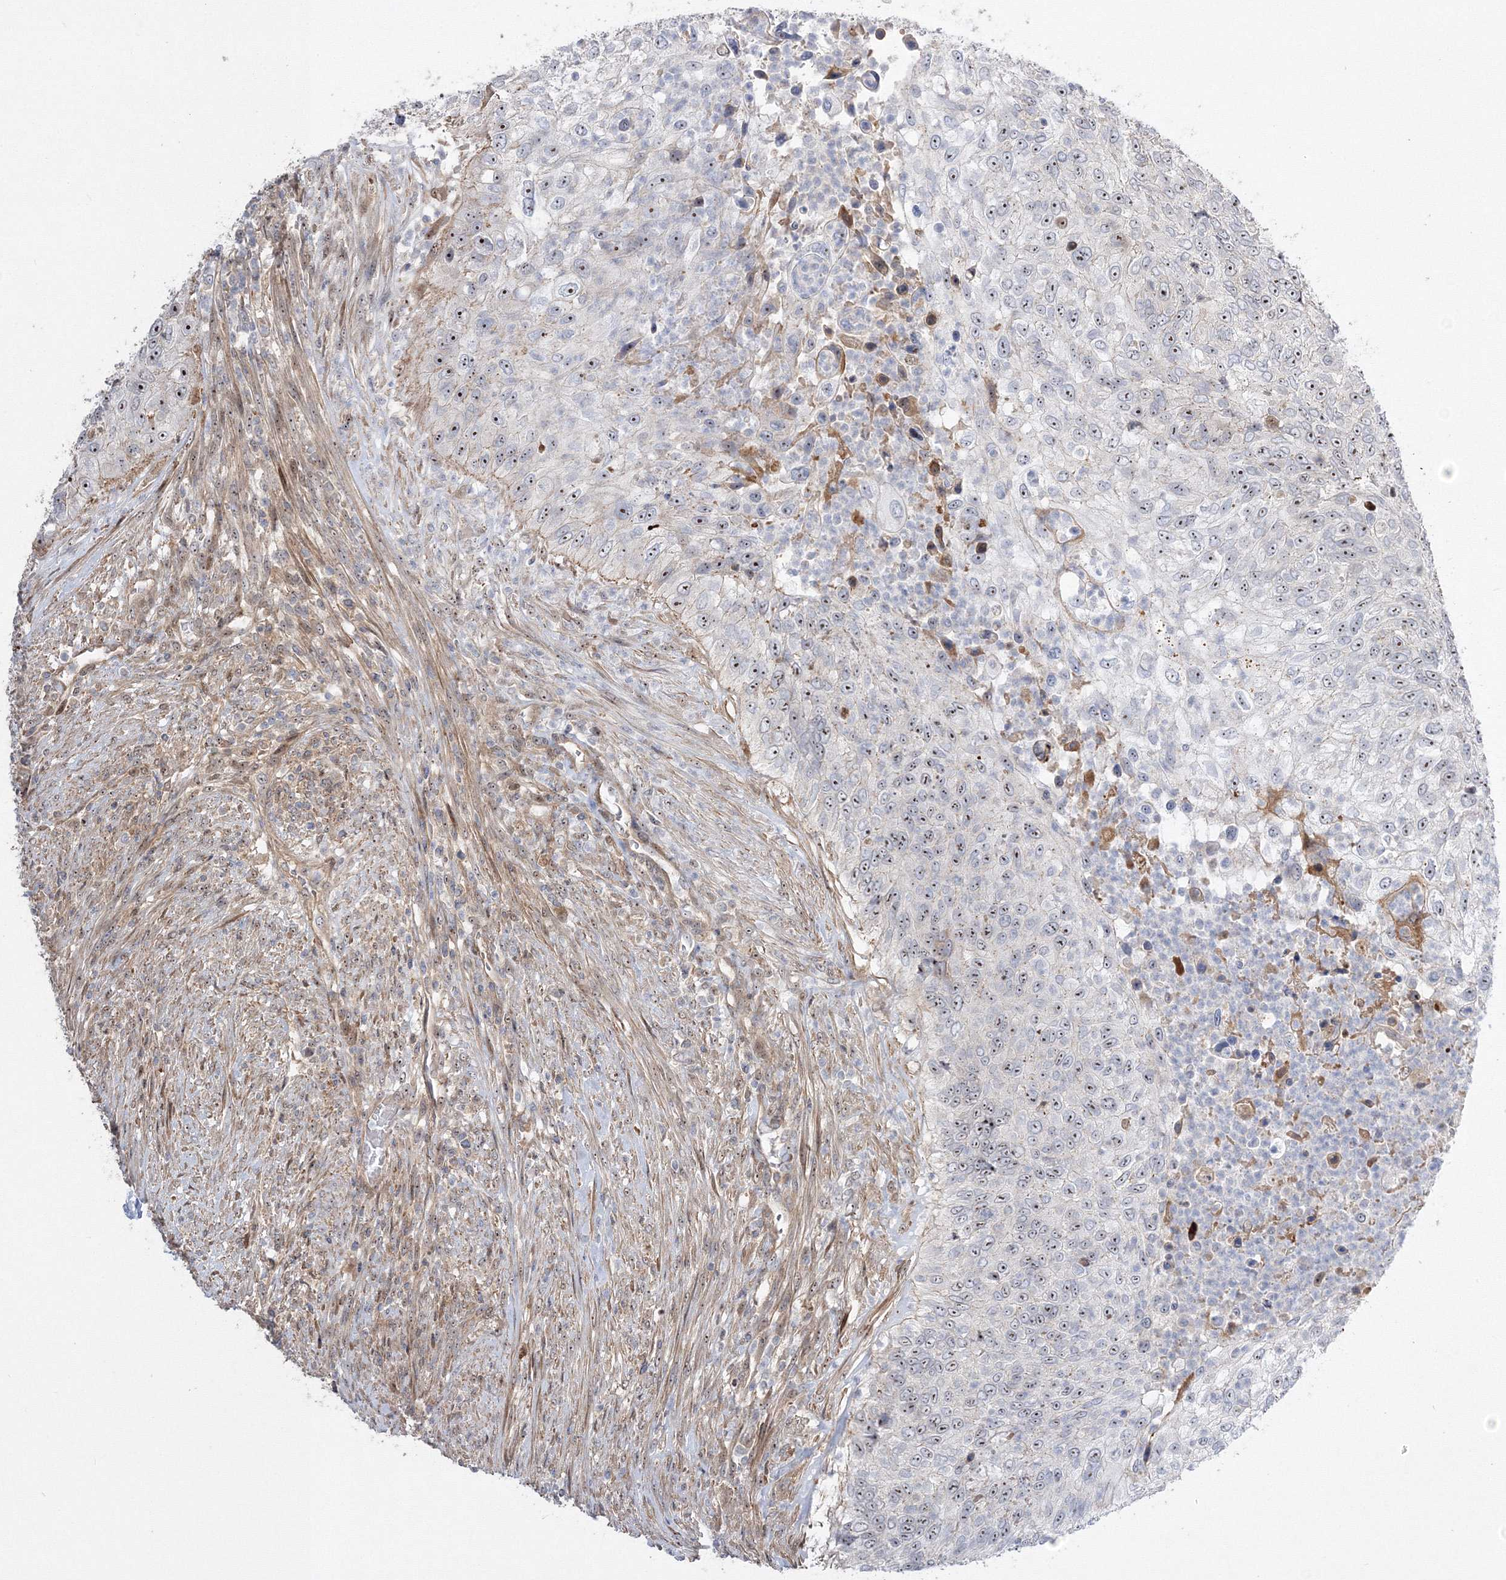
{"staining": {"intensity": "moderate", "quantity": ">75%", "location": "nuclear"}, "tissue": "urothelial cancer", "cell_type": "Tumor cells", "image_type": "cancer", "snomed": [{"axis": "morphology", "description": "Urothelial carcinoma, High grade"}, {"axis": "topography", "description": "Urinary bladder"}], "caption": "Immunohistochemical staining of human high-grade urothelial carcinoma exhibits medium levels of moderate nuclear expression in approximately >75% of tumor cells. The staining is performed using DAB brown chromogen to label protein expression. The nuclei are counter-stained blue using hematoxylin.", "gene": "NPM3", "patient": {"sex": "female", "age": 60}}